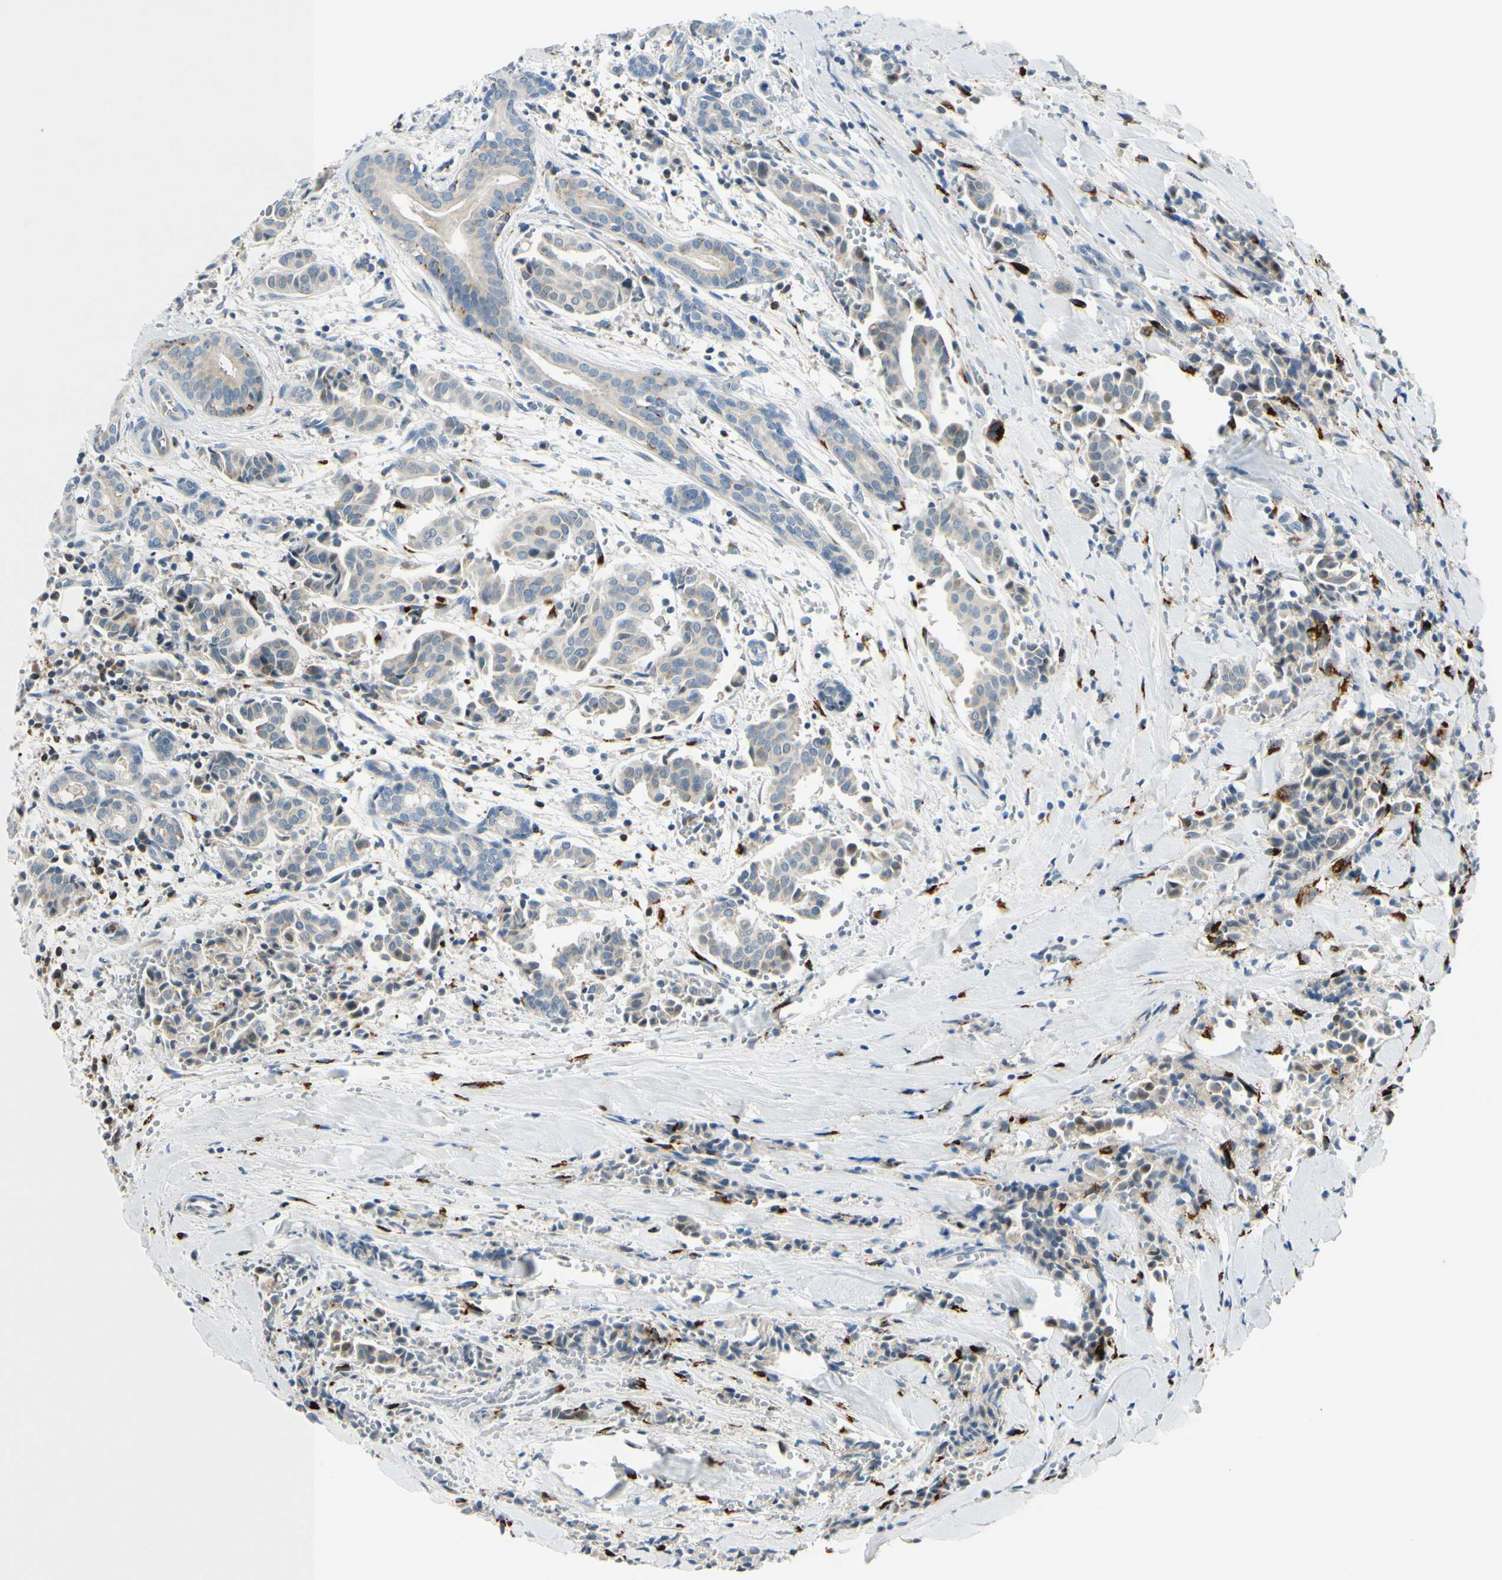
{"staining": {"intensity": "strong", "quantity": "<25%", "location": "cytoplasmic/membranous"}, "tissue": "head and neck cancer", "cell_type": "Tumor cells", "image_type": "cancer", "snomed": [{"axis": "morphology", "description": "Adenocarcinoma, NOS"}, {"axis": "topography", "description": "Salivary gland"}, {"axis": "topography", "description": "Head-Neck"}], "caption": "Immunohistochemistry (IHC) (DAB) staining of head and neck cancer demonstrates strong cytoplasmic/membranous protein positivity in approximately <25% of tumor cells.", "gene": "GALNT5", "patient": {"sex": "female", "age": 59}}